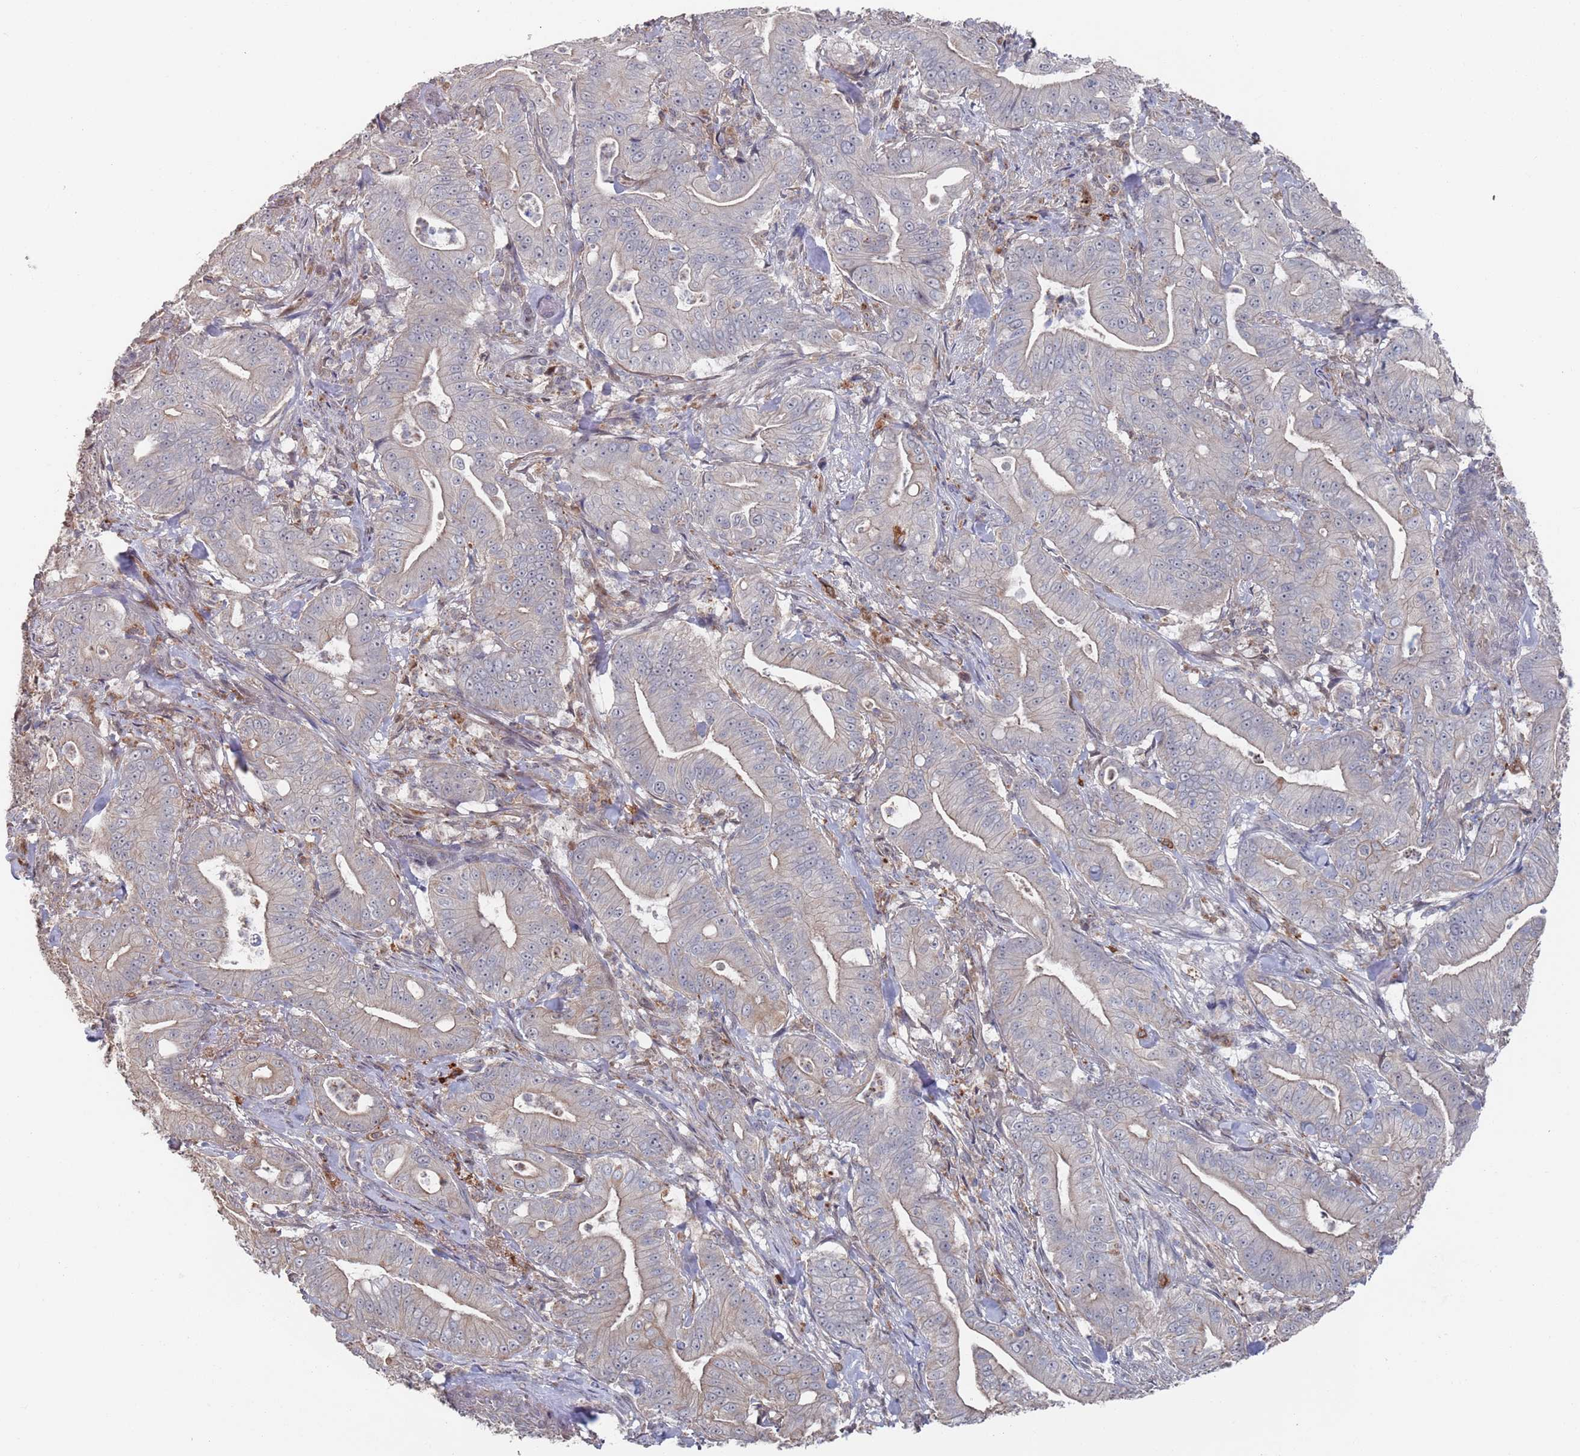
{"staining": {"intensity": "weak", "quantity": "<25%", "location": "cytoplasmic/membranous"}, "tissue": "pancreatic cancer", "cell_type": "Tumor cells", "image_type": "cancer", "snomed": [{"axis": "morphology", "description": "Adenocarcinoma, NOS"}, {"axis": "topography", "description": "Pancreas"}], "caption": "This image is of pancreatic adenocarcinoma stained with immunohistochemistry to label a protein in brown with the nuclei are counter-stained blue. There is no positivity in tumor cells.", "gene": "DGKD", "patient": {"sex": "male", "age": 71}}